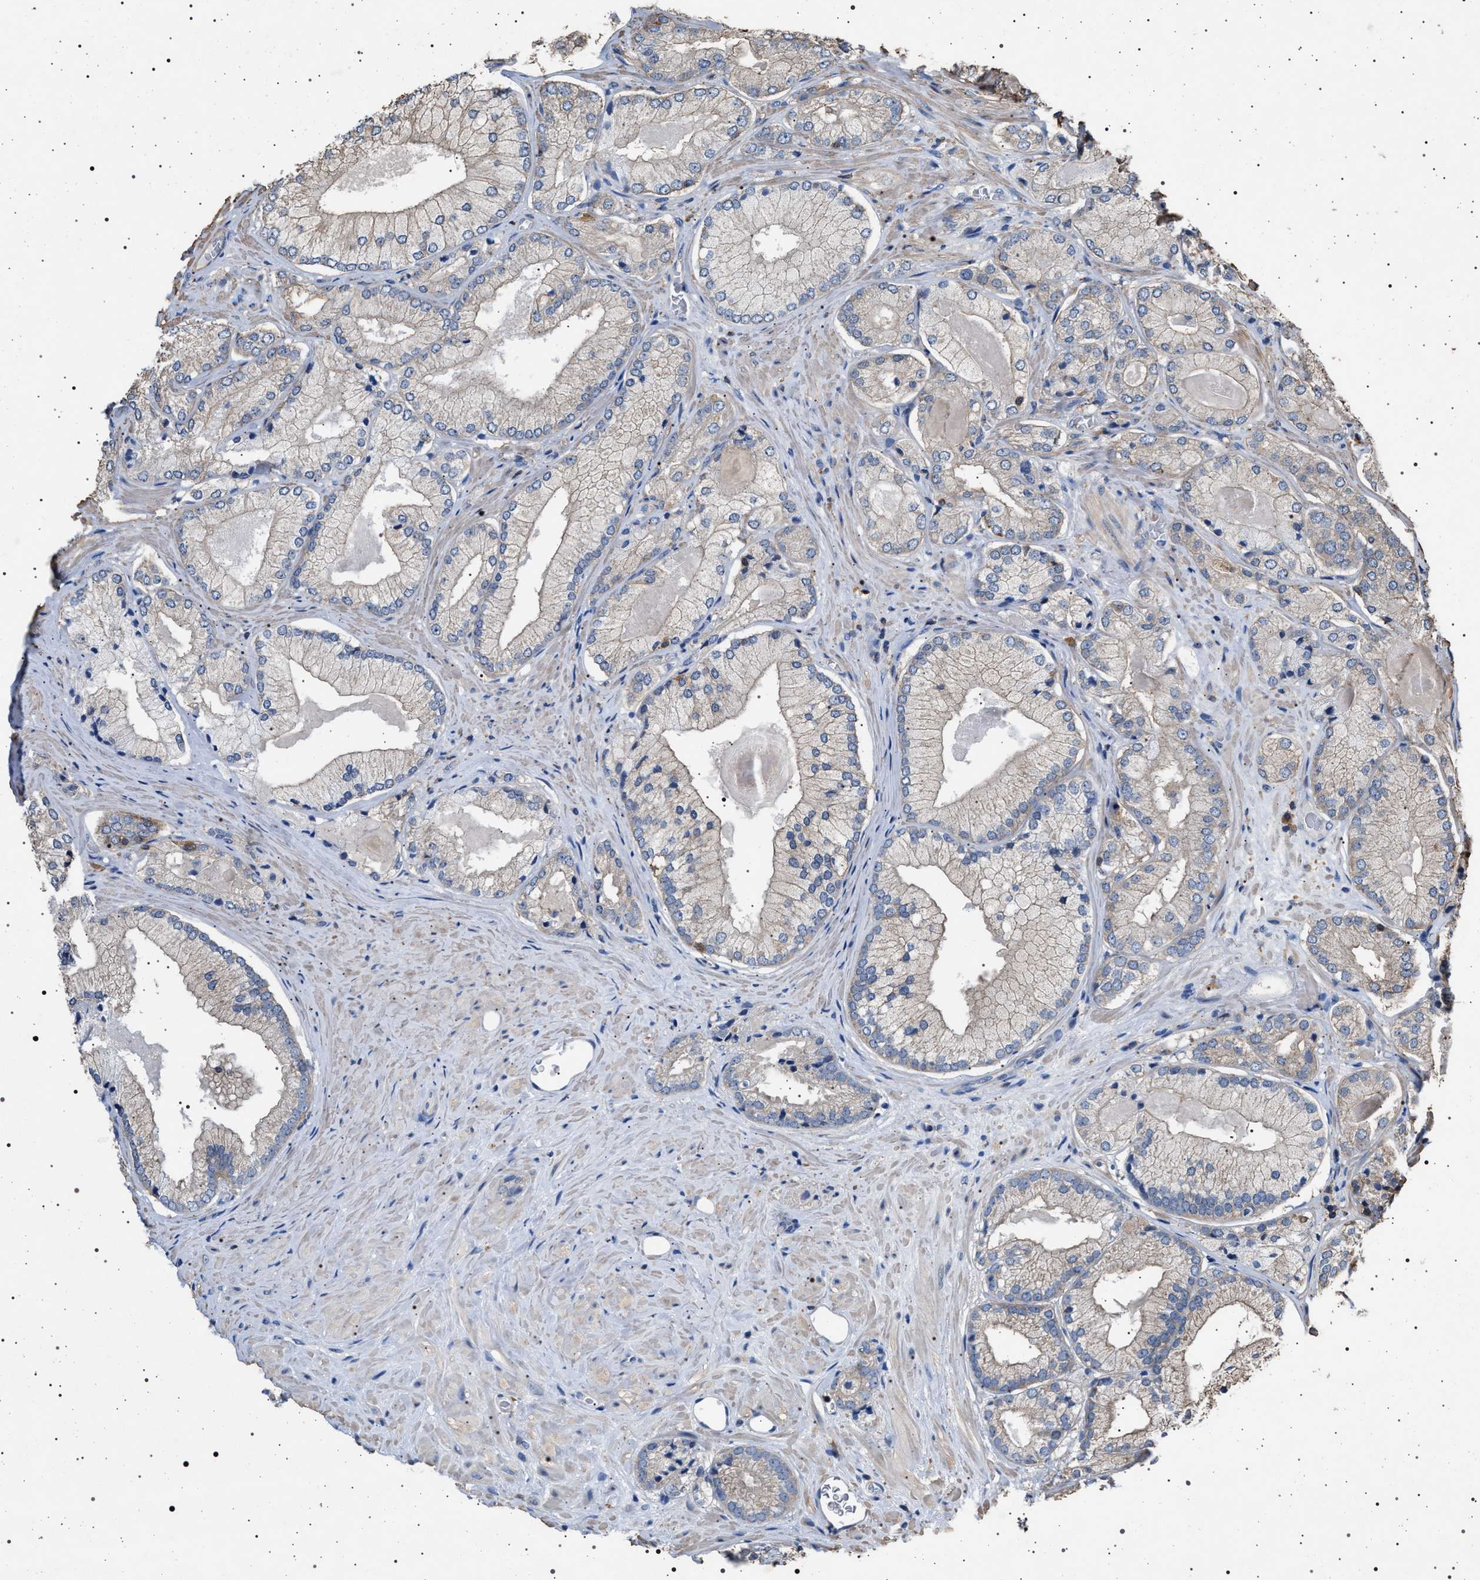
{"staining": {"intensity": "negative", "quantity": "none", "location": "none"}, "tissue": "prostate cancer", "cell_type": "Tumor cells", "image_type": "cancer", "snomed": [{"axis": "morphology", "description": "Adenocarcinoma, Low grade"}, {"axis": "topography", "description": "Prostate"}], "caption": "Tumor cells are negative for protein expression in human adenocarcinoma (low-grade) (prostate). The staining is performed using DAB (3,3'-diaminobenzidine) brown chromogen with nuclei counter-stained in using hematoxylin.", "gene": "SMAP2", "patient": {"sex": "male", "age": 65}}